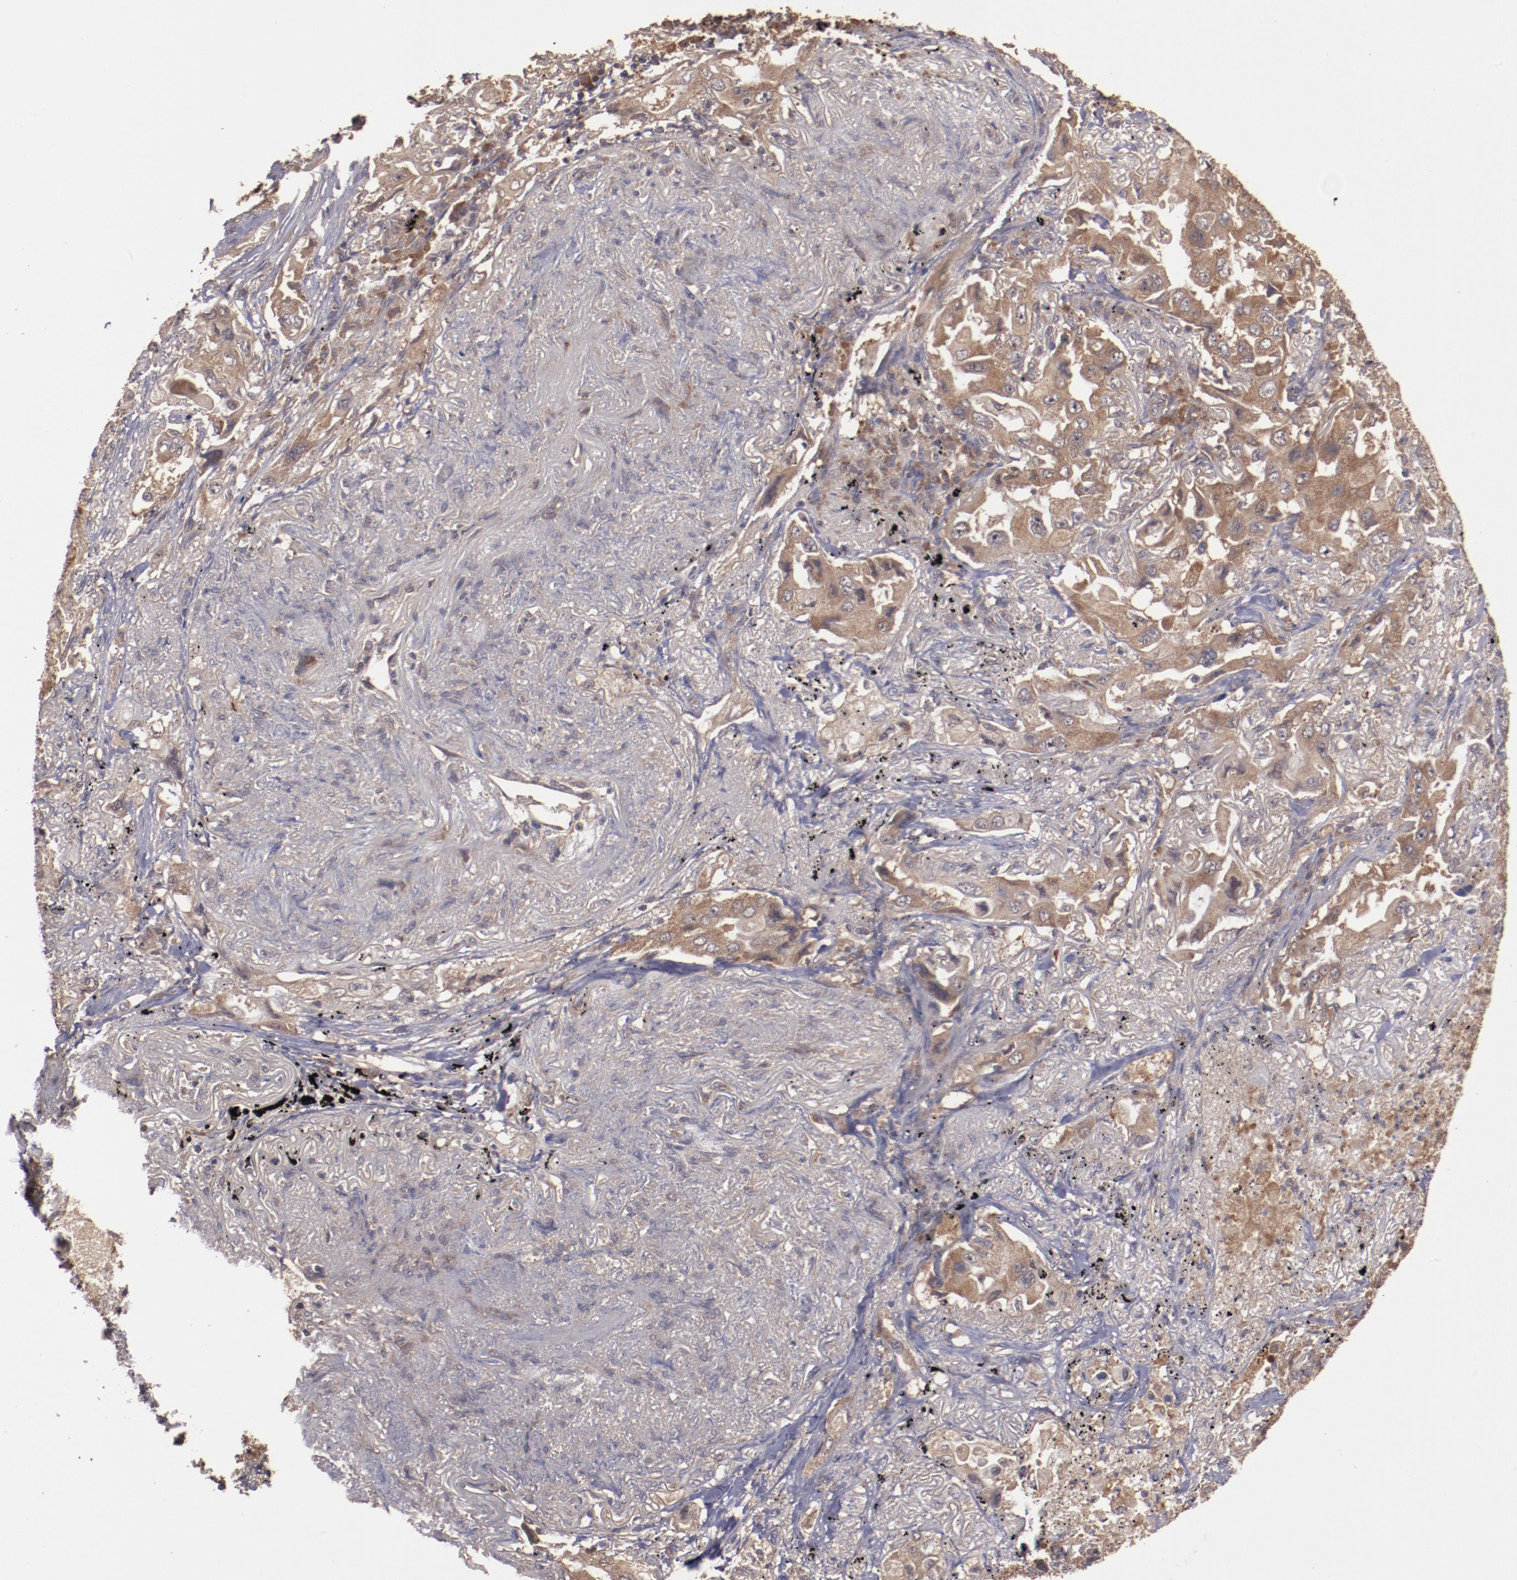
{"staining": {"intensity": "strong", "quantity": ">75%", "location": "cytoplasmic/membranous"}, "tissue": "lung cancer", "cell_type": "Tumor cells", "image_type": "cancer", "snomed": [{"axis": "morphology", "description": "Adenocarcinoma, NOS"}, {"axis": "topography", "description": "Lung"}], "caption": "A photomicrograph showing strong cytoplasmic/membranous positivity in about >75% of tumor cells in lung cancer (adenocarcinoma), as visualized by brown immunohistochemical staining.", "gene": "TXNDC16", "patient": {"sex": "female", "age": 65}}